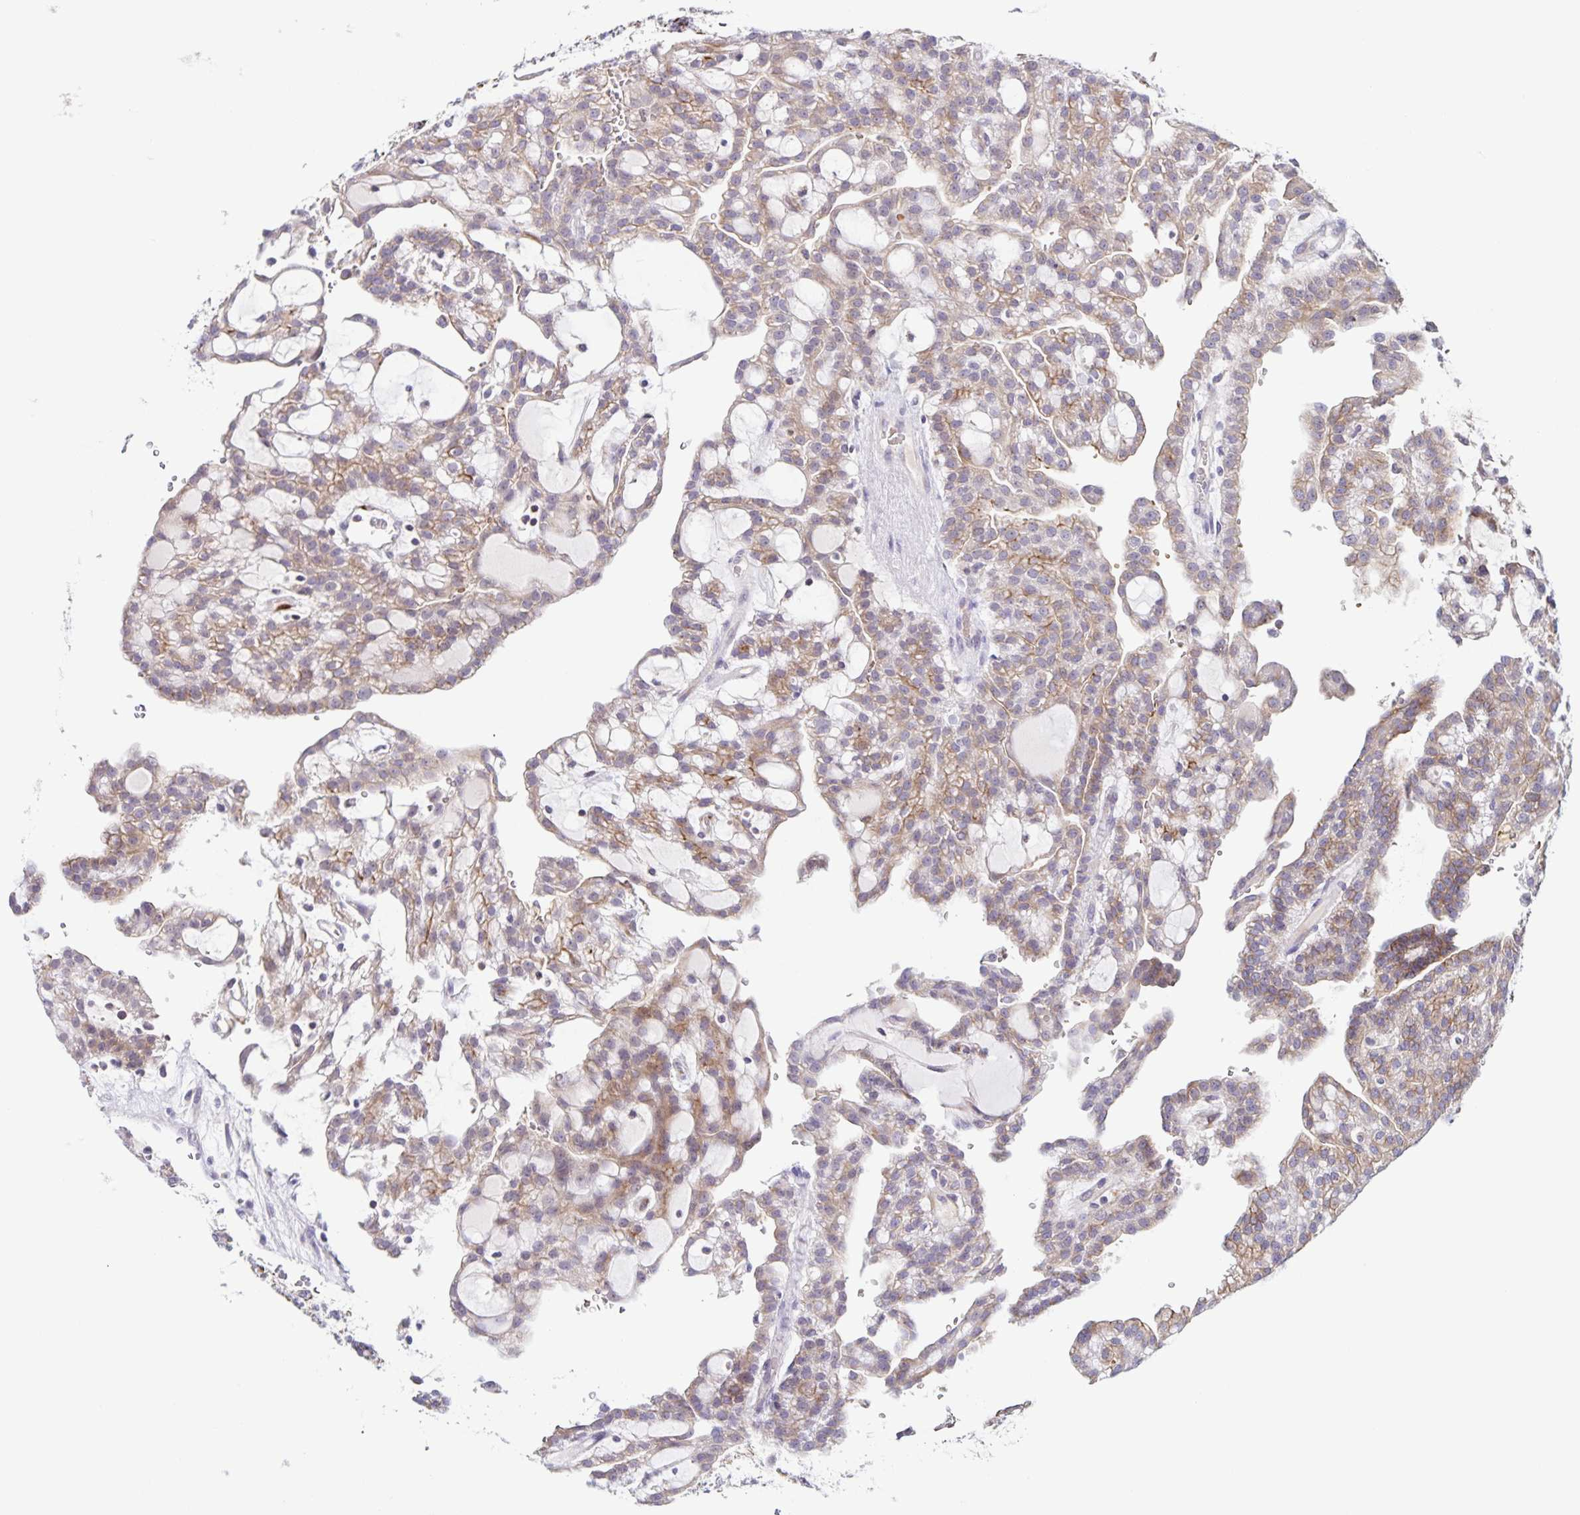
{"staining": {"intensity": "moderate", "quantity": "25%-75%", "location": "cytoplasmic/membranous"}, "tissue": "renal cancer", "cell_type": "Tumor cells", "image_type": "cancer", "snomed": [{"axis": "morphology", "description": "Adenocarcinoma, NOS"}, {"axis": "topography", "description": "Kidney"}], "caption": "Renal adenocarcinoma stained for a protein (brown) reveals moderate cytoplasmic/membranous positive positivity in about 25%-75% of tumor cells.", "gene": "STPG4", "patient": {"sex": "male", "age": 63}}